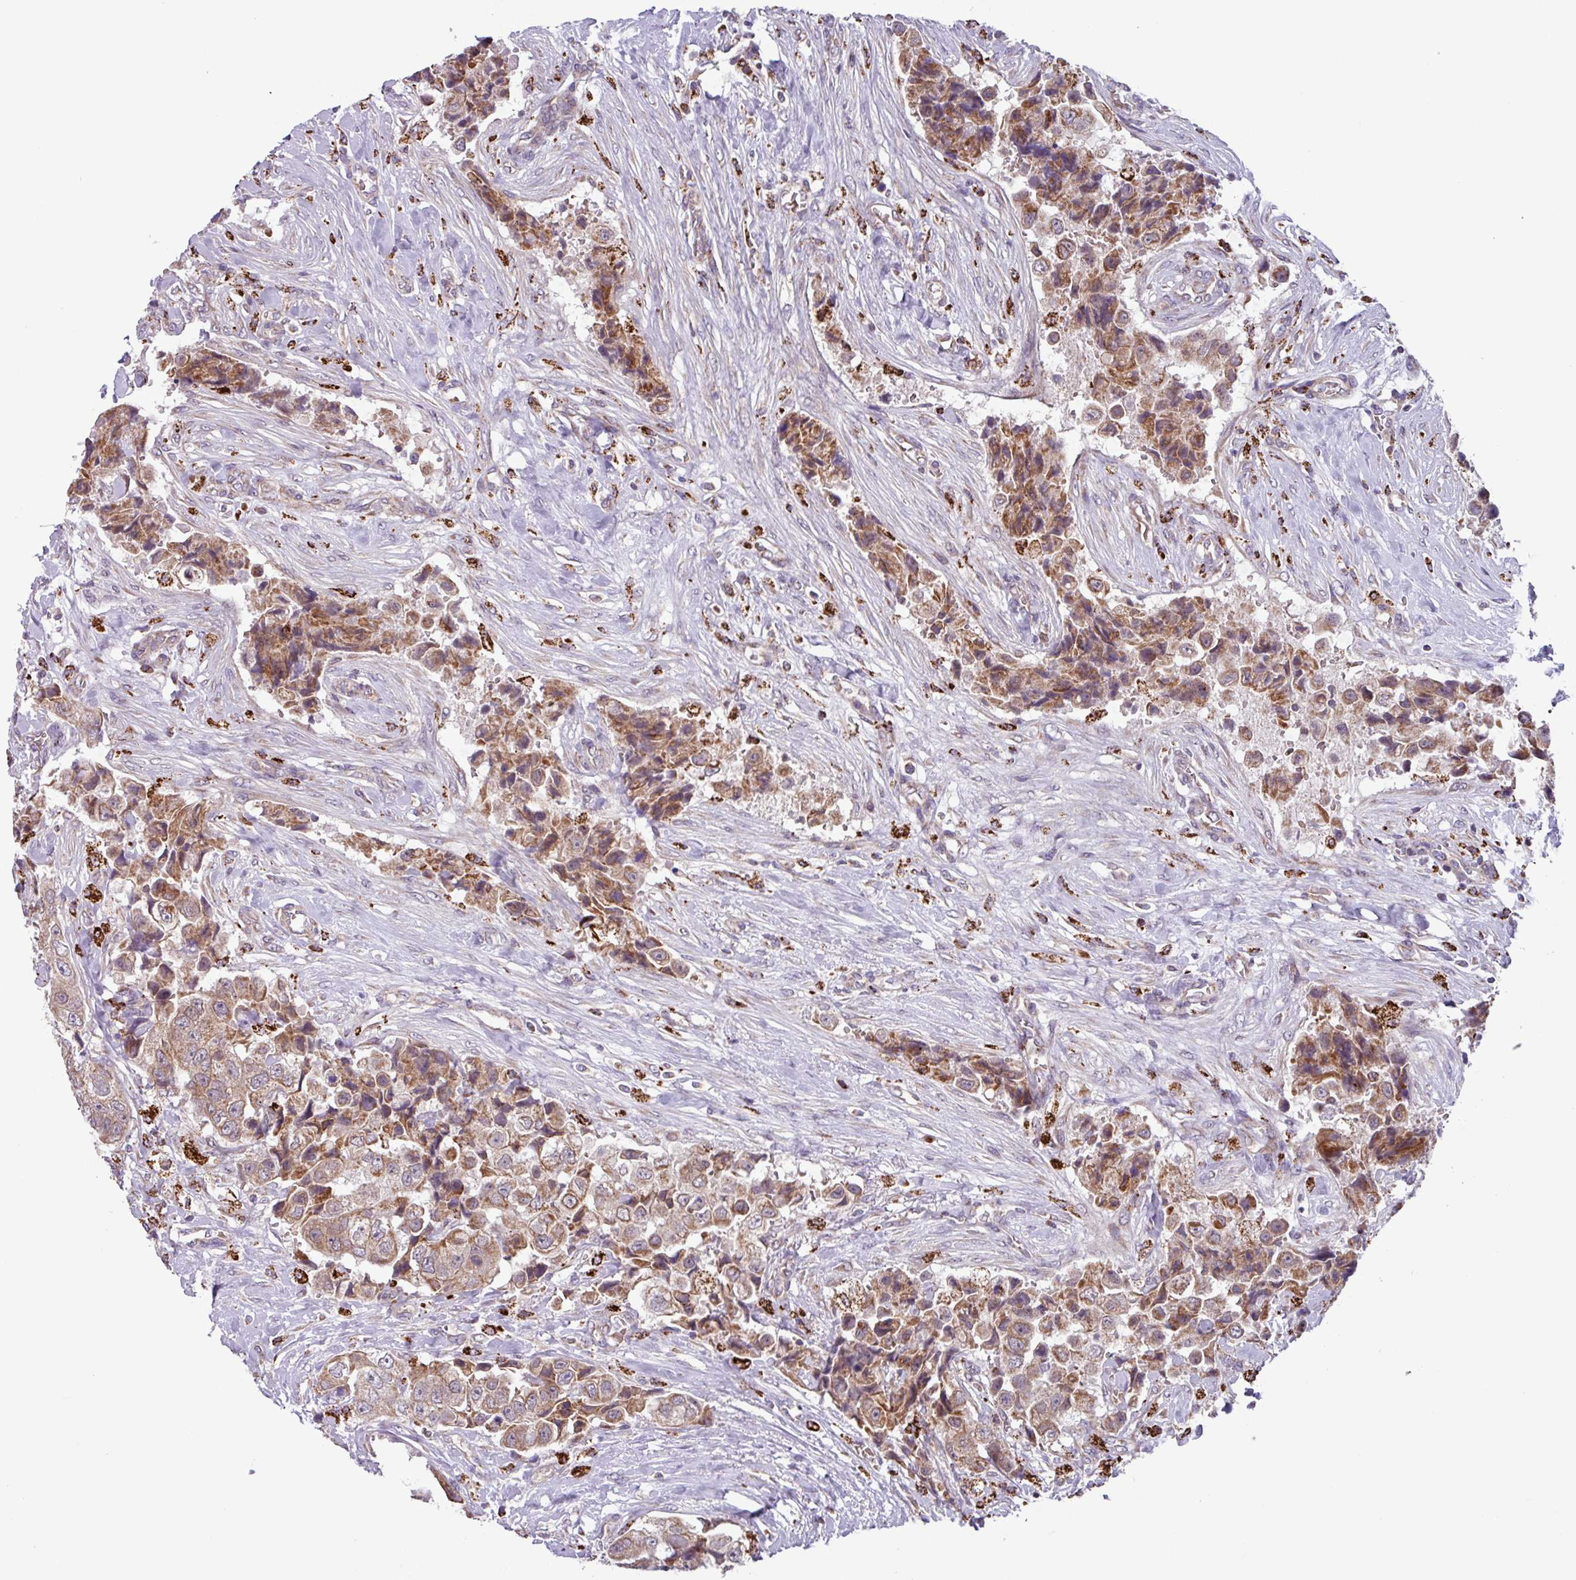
{"staining": {"intensity": "moderate", "quantity": ">75%", "location": "cytoplasmic/membranous"}, "tissue": "breast cancer", "cell_type": "Tumor cells", "image_type": "cancer", "snomed": [{"axis": "morphology", "description": "Normal tissue, NOS"}, {"axis": "morphology", "description": "Duct carcinoma"}, {"axis": "topography", "description": "Breast"}], "caption": "Tumor cells reveal medium levels of moderate cytoplasmic/membranous staining in about >75% of cells in invasive ductal carcinoma (breast).", "gene": "AKIRIN1", "patient": {"sex": "female", "age": 62}}